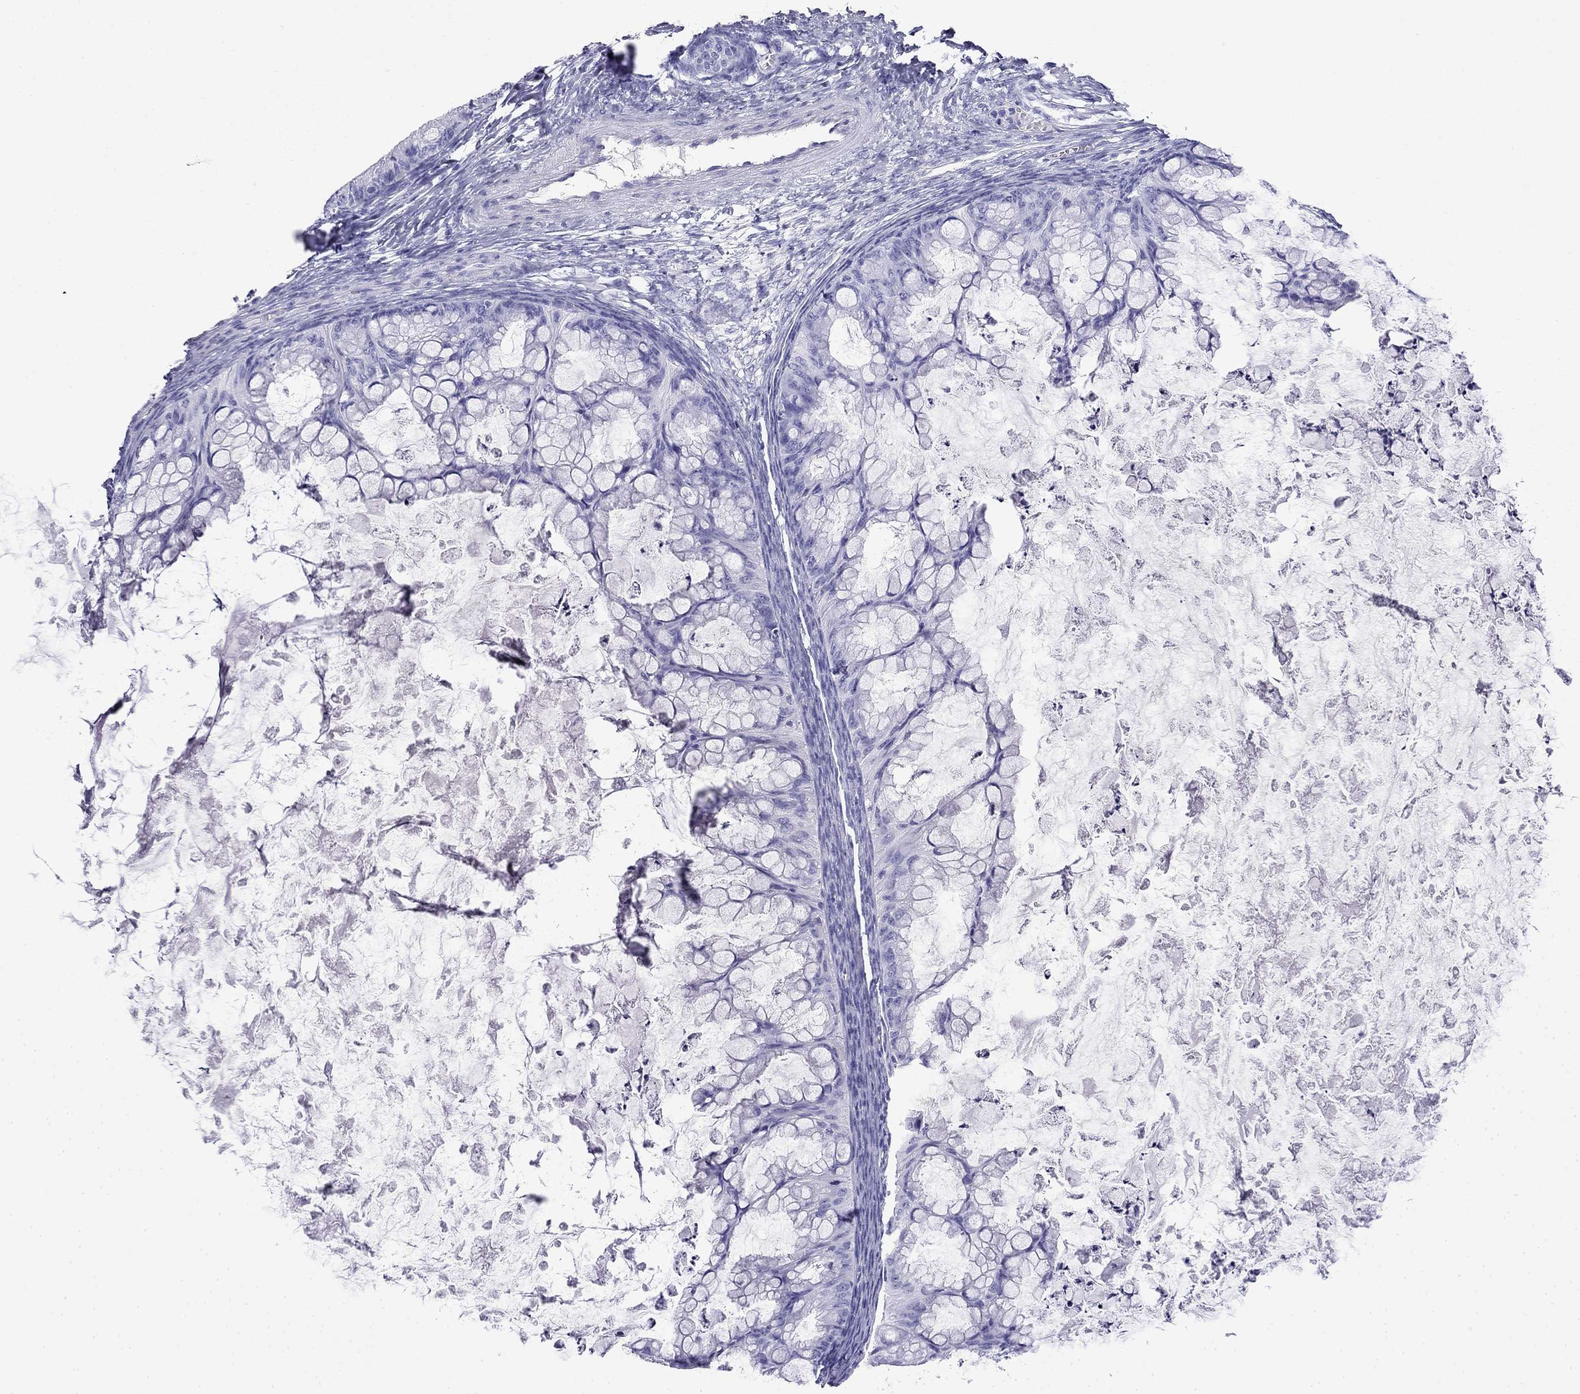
{"staining": {"intensity": "negative", "quantity": "none", "location": "none"}, "tissue": "ovarian cancer", "cell_type": "Tumor cells", "image_type": "cancer", "snomed": [{"axis": "morphology", "description": "Cystadenocarcinoma, mucinous, NOS"}, {"axis": "topography", "description": "Ovary"}], "caption": "Histopathology image shows no significant protein positivity in tumor cells of mucinous cystadenocarcinoma (ovarian).", "gene": "MYO15A", "patient": {"sex": "female", "age": 35}}